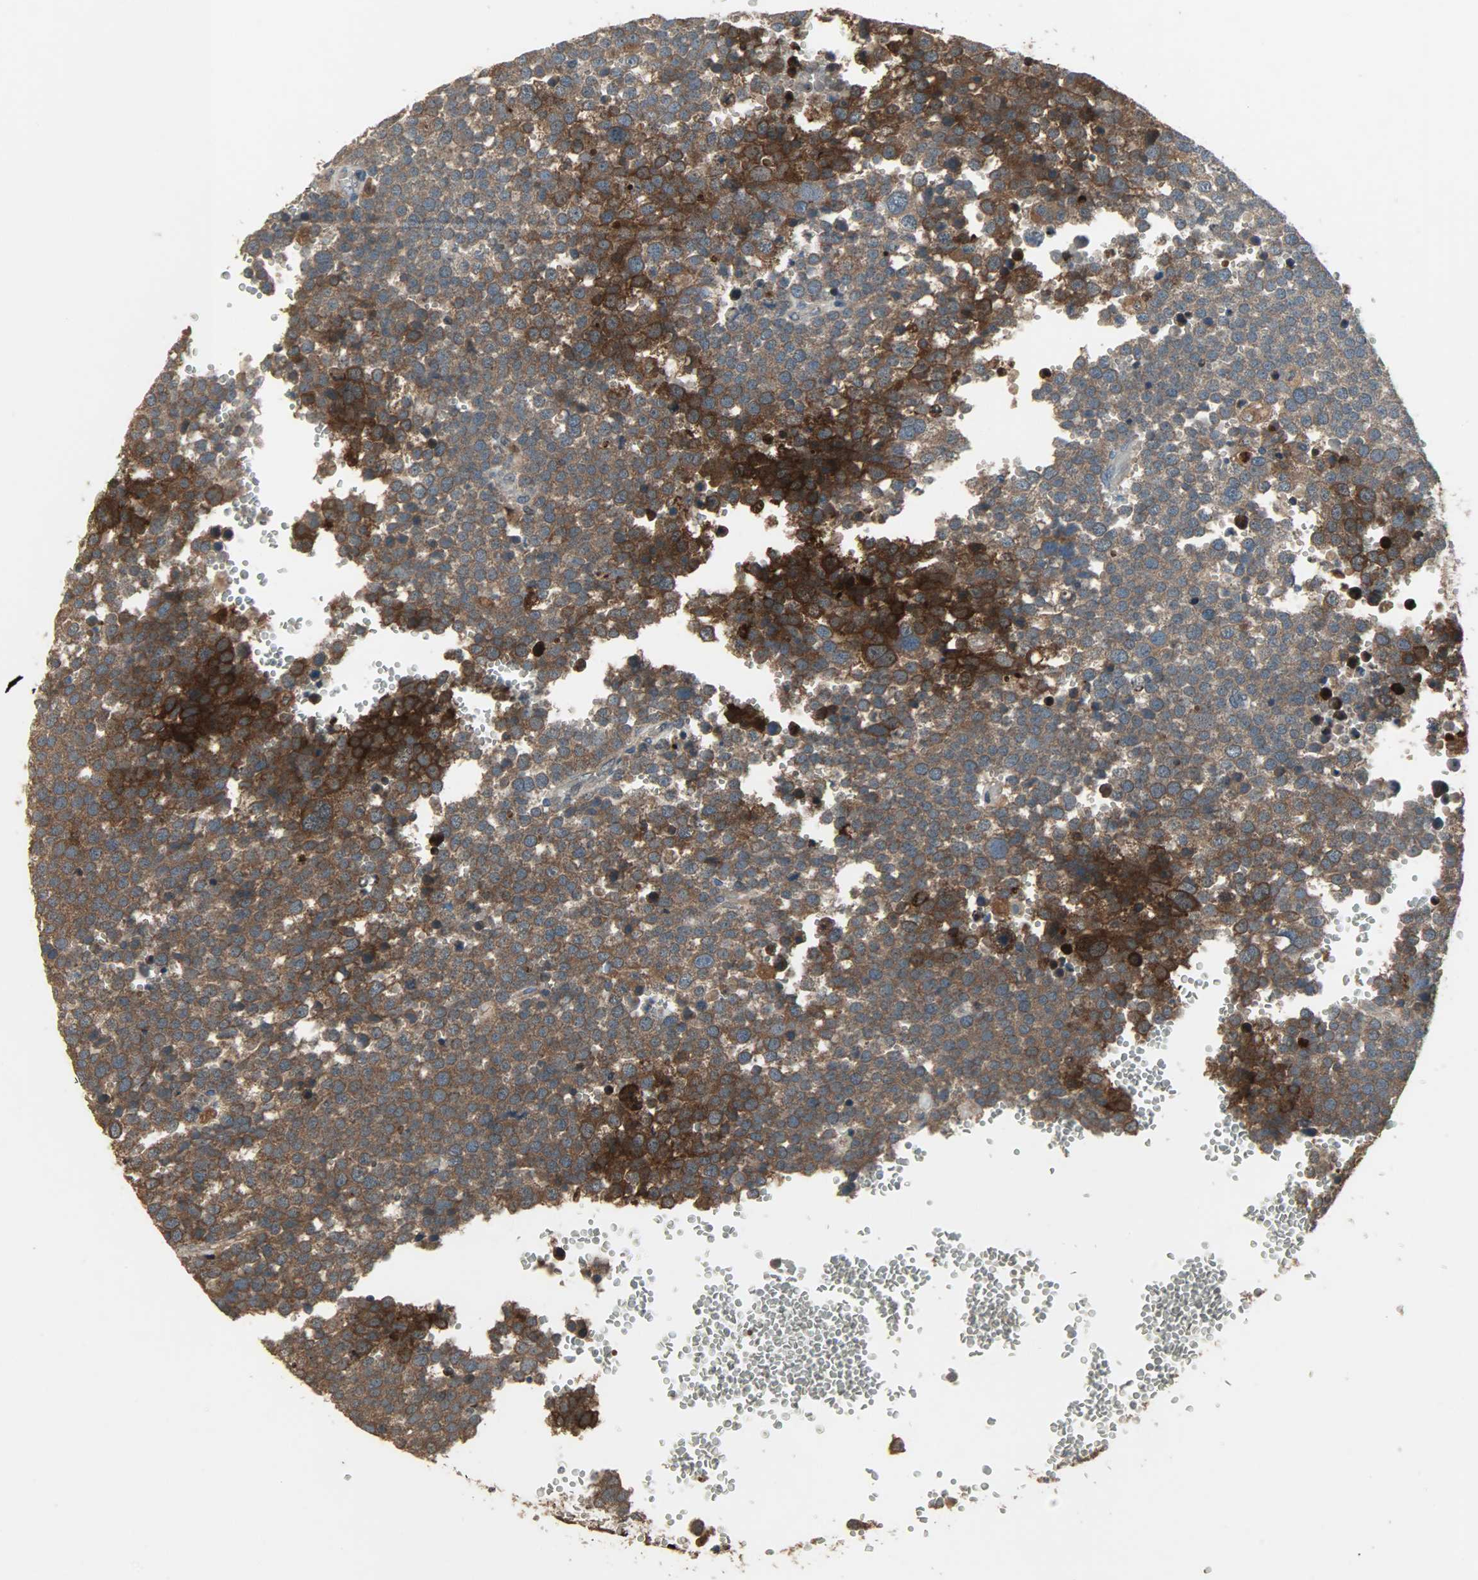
{"staining": {"intensity": "strong", "quantity": ">75%", "location": "cytoplasmic/membranous"}, "tissue": "testis cancer", "cell_type": "Tumor cells", "image_type": "cancer", "snomed": [{"axis": "morphology", "description": "Seminoma, NOS"}, {"axis": "topography", "description": "Testis"}], "caption": "Testis cancer stained with DAB (3,3'-diaminobenzidine) immunohistochemistry (IHC) demonstrates high levels of strong cytoplasmic/membranous expression in about >75% of tumor cells. (IHC, brightfield microscopy, high magnification).", "gene": "AMT", "patient": {"sex": "male", "age": 71}}